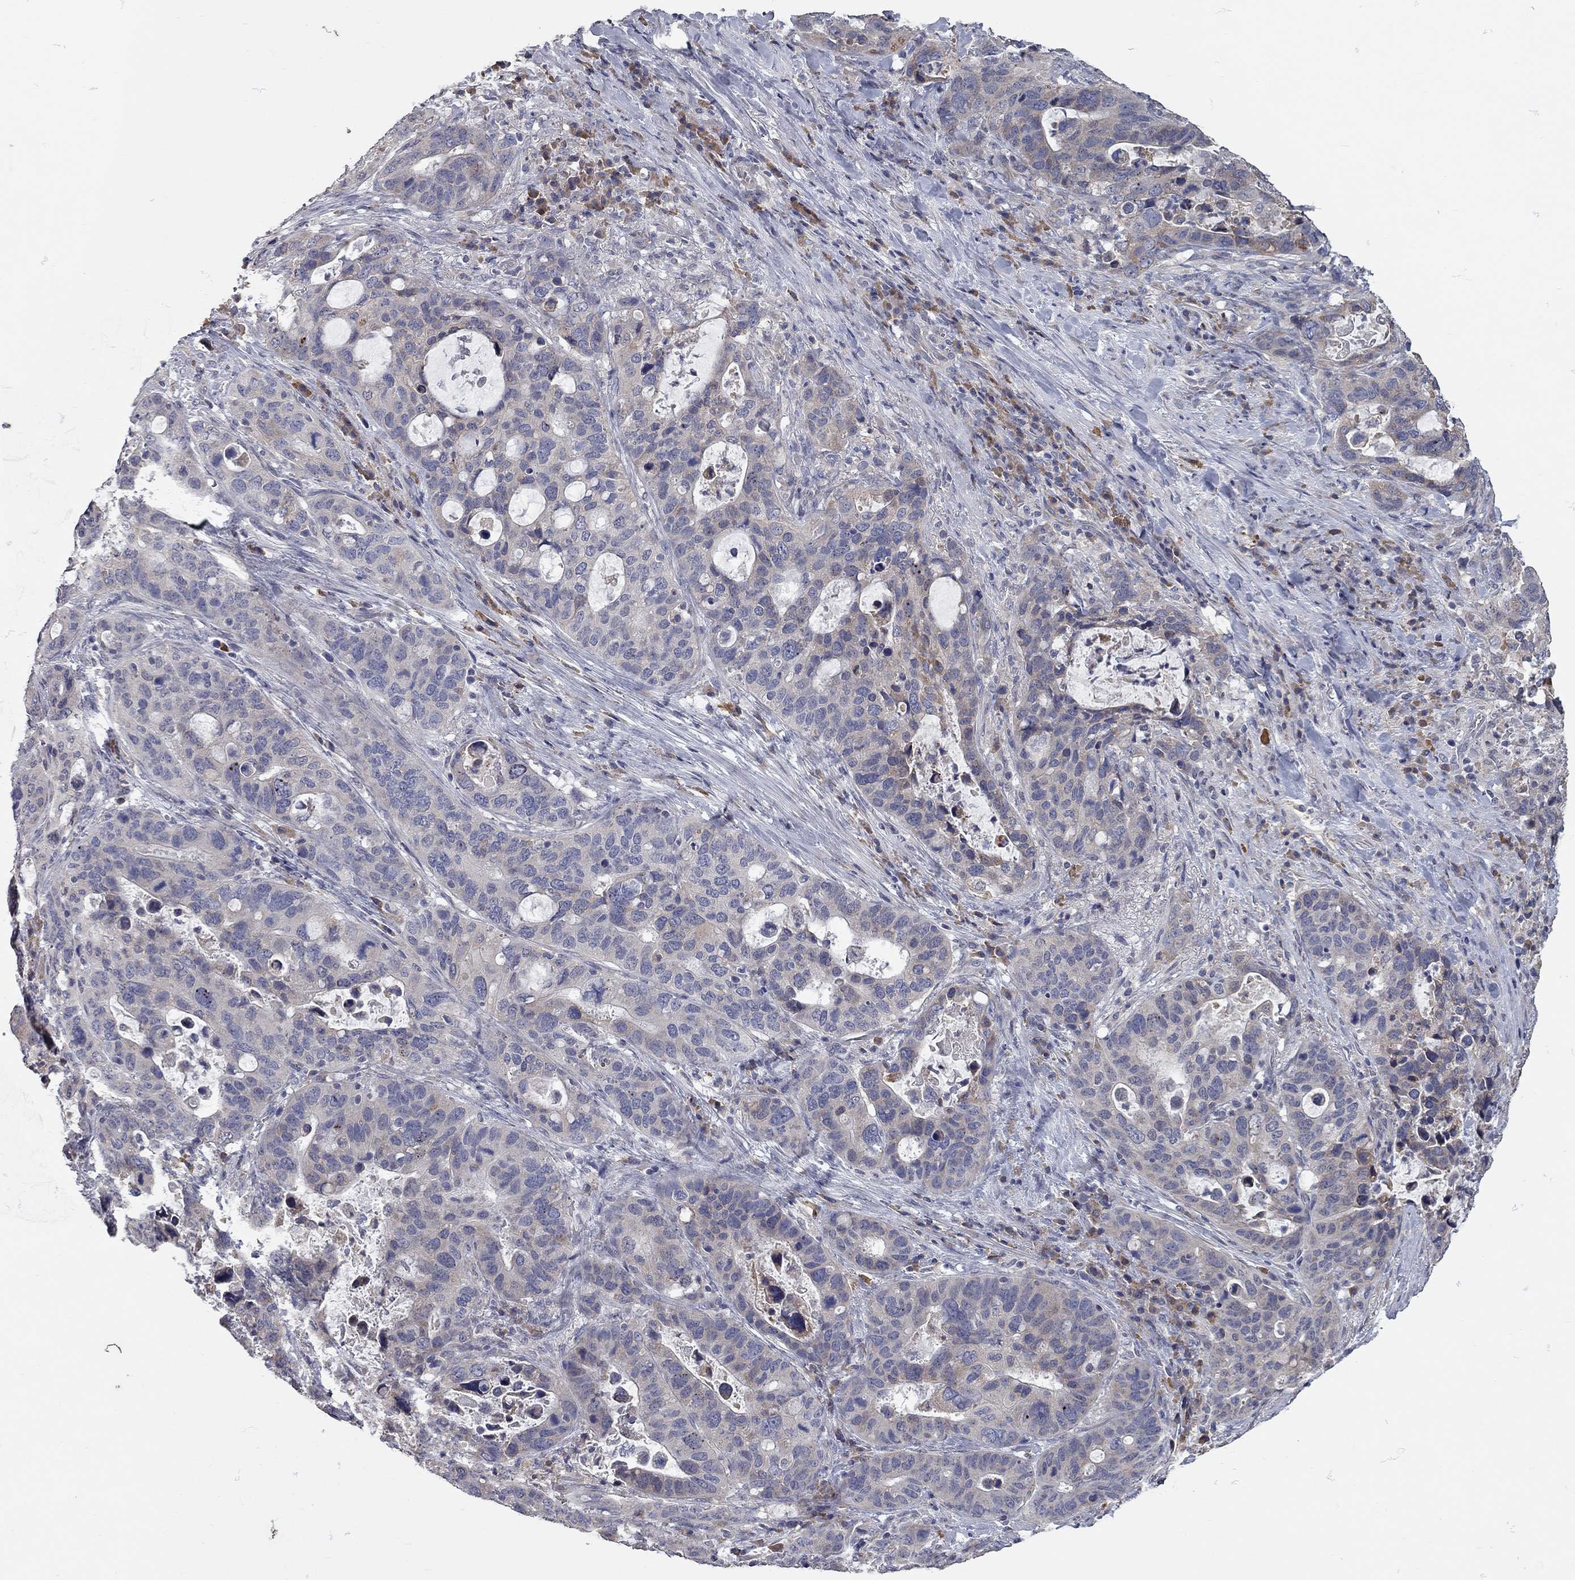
{"staining": {"intensity": "weak", "quantity": "25%-75%", "location": "cytoplasmic/membranous"}, "tissue": "stomach cancer", "cell_type": "Tumor cells", "image_type": "cancer", "snomed": [{"axis": "morphology", "description": "Adenocarcinoma, NOS"}, {"axis": "topography", "description": "Stomach"}], "caption": "DAB (3,3'-diaminobenzidine) immunohistochemical staining of human adenocarcinoma (stomach) shows weak cytoplasmic/membranous protein expression in about 25%-75% of tumor cells.", "gene": "XAGE2", "patient": {"sex": "male", "age": 54}}